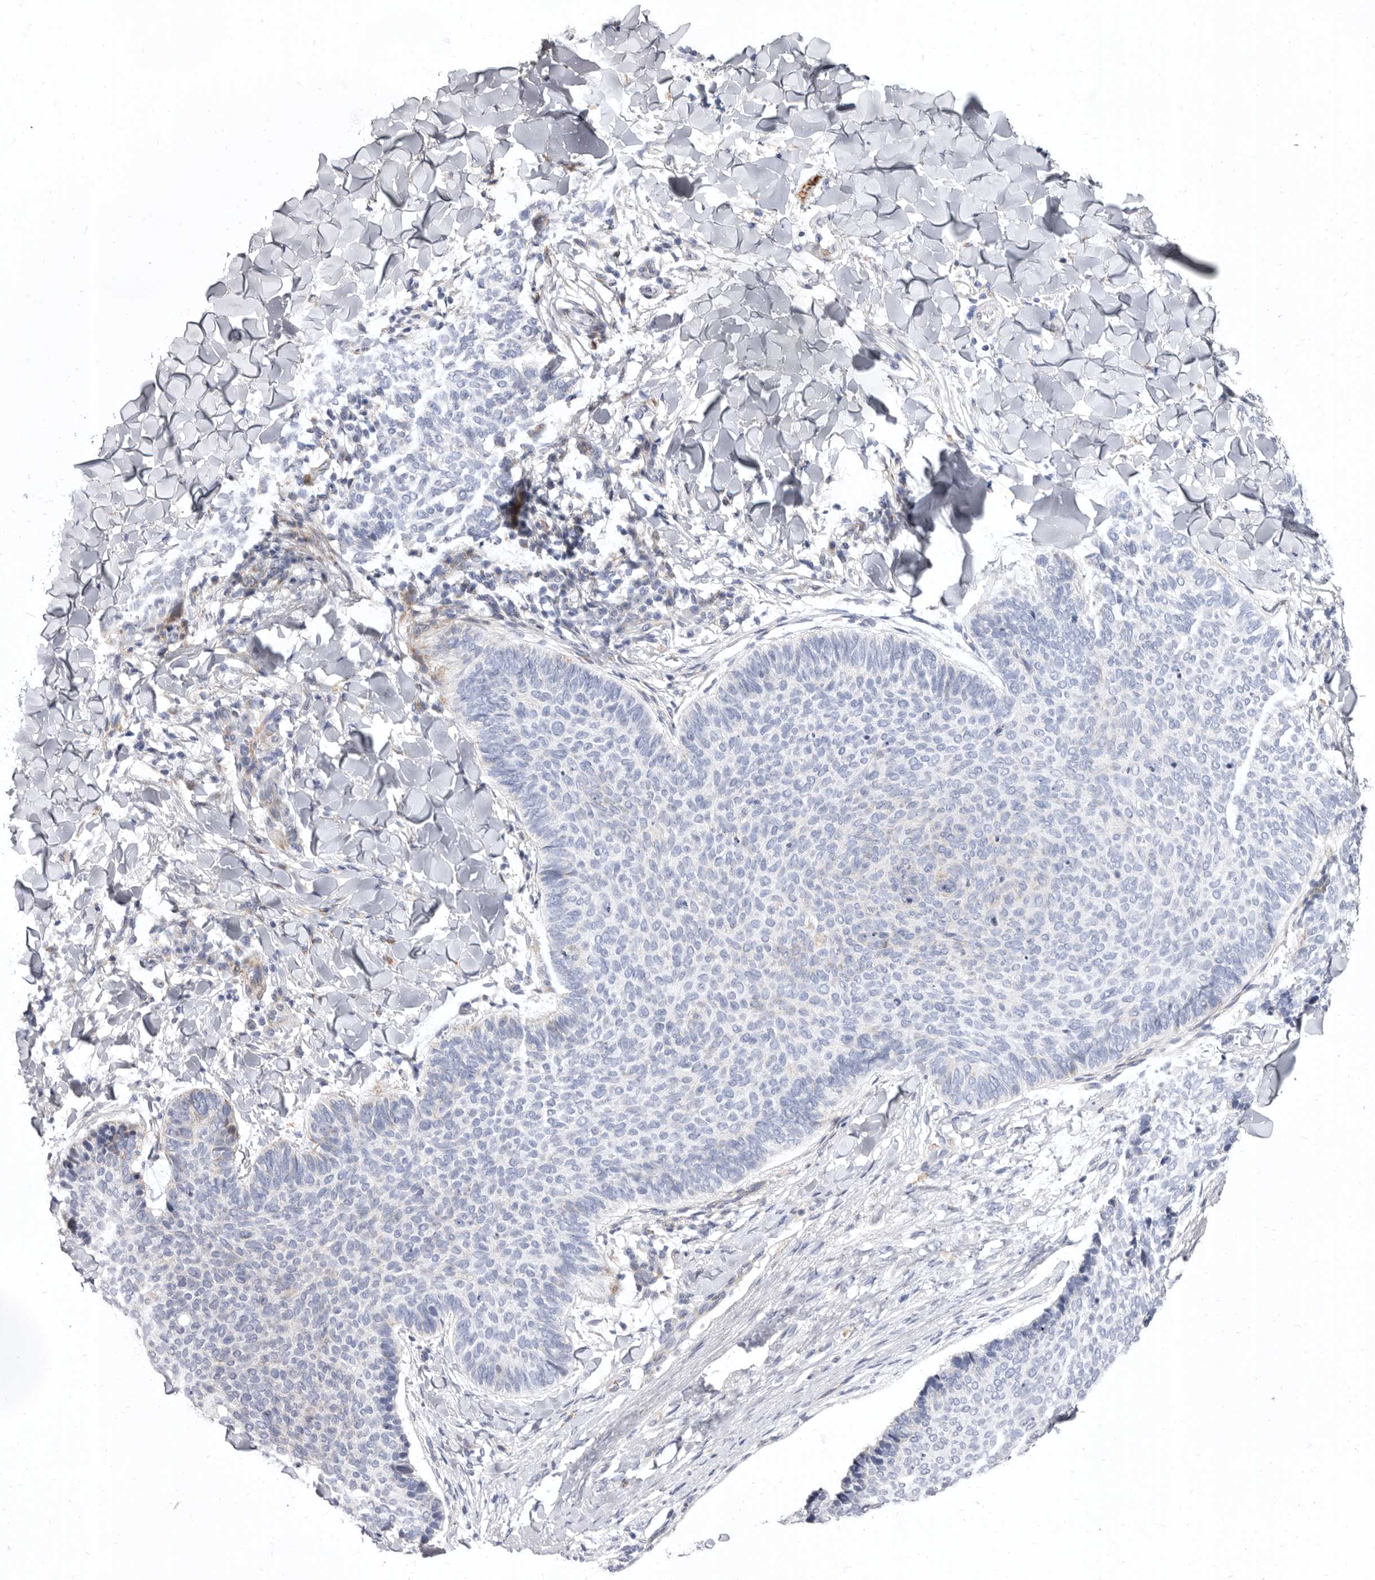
{"staining": {"intensity": "weak", "quantity": "<25%", "location": "cytoplasmic/membranous"}, "tissue": "skin cancer", "cell_type": "Tumor cells", "image_type": "cancer", "snomed": [{"axis": "morphology", "description": "Normal tissue, NOS"}, {"axis": "morphology", "description": "Basal cell carcinoma"}, {"axis": "topography", "description": "Skin"}], "caption": "Immunohistochemical staining of human skin basal cell carcinoma demonstrates no significant staining in tumor cells.", "gene": "AIDA", "patient": {"sex": "male", "age": 50}}